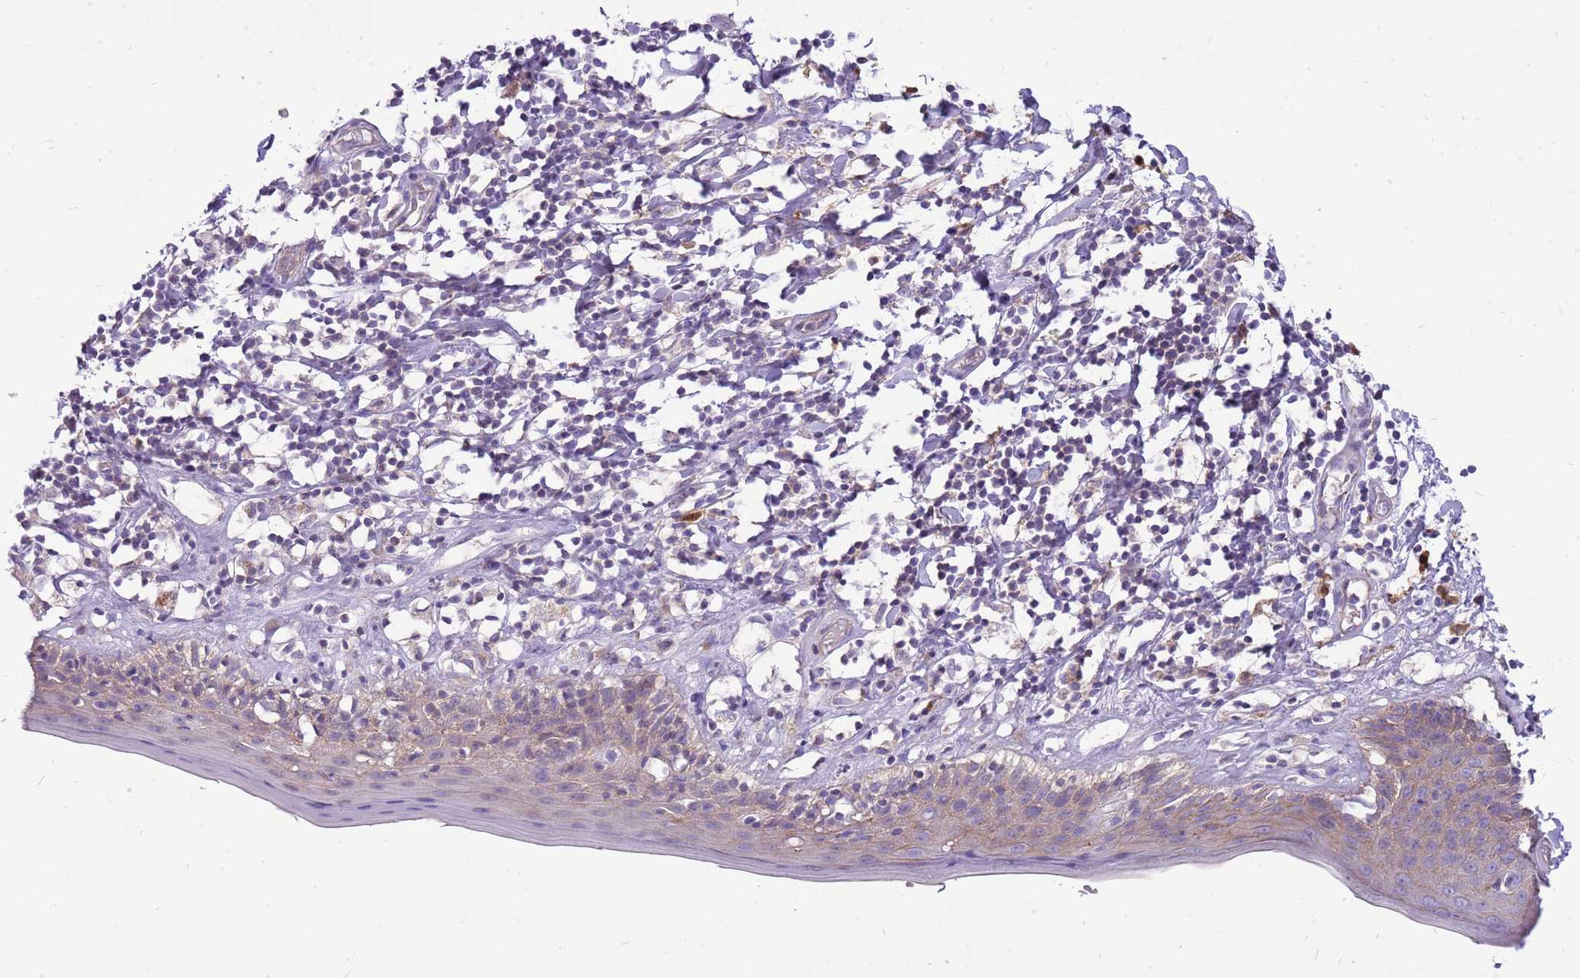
{"staining": {"intensity": "weak", "quantity": "25%-75%", "location": "cytoplasmic/membranous"}, "tissue": "skin", "cell_type": "Epidermal cells", "image_type": "normal", "snomed": [{"axis": "morphology", "description": "Normal tissue, NOS"}, {"axis": "topography", "description": "Adipose tissue"}, {"axis": "topography", "description": "Vascular tissue"}, {"axis": "topography", "description": "Vulva"}, {"axis": "topography", "description": "Peripheral nerve tissue"}], "caption": "Immunohistochemistry photomicrograph of unremarkable skin stained for a protein (brown), which displays low levels of weak cytoplasmic/membranous expression in approximately 25%-75% of epidermal cells.", "gene": "WDR90", "patient": {"sex": "female", "age": 86}}